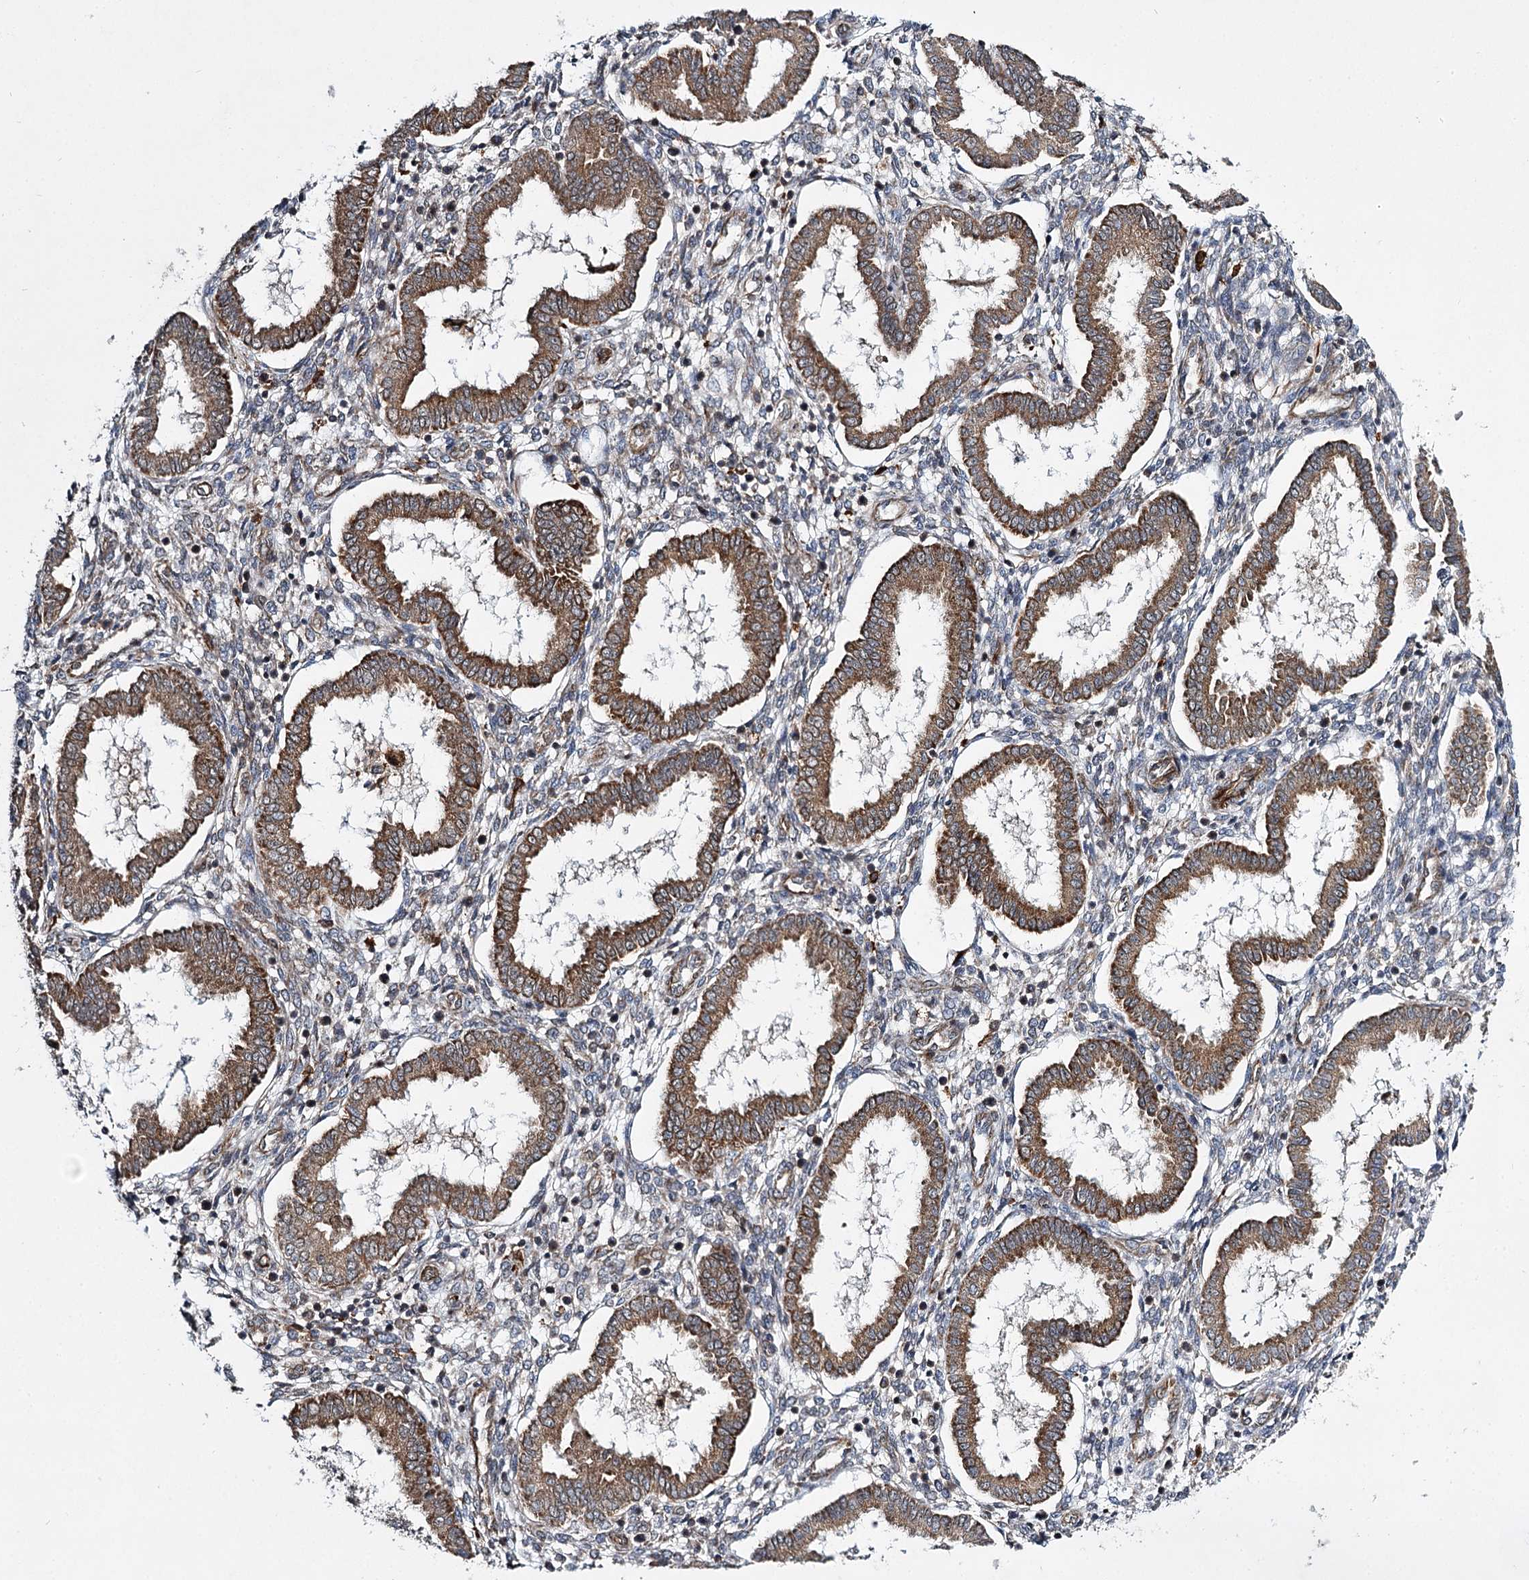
{"staining": {"intensity": "moderate", "quantity": "<25%", "location": "cytoplasmic/membranous"}, "tissue": "endometrium", "cell_type": "Cells in endometrial stroma", "image_type": "normal", "snomed": [{"axis": "morphology", "description": "Normal tissue, NOS"}, {"axis": "topography", "description": "Endometrium"}], "caption": "An image of human endometrium stained for a protein displays moderate cytoplasmic/membranous brown staining in cells in endometrial stroma.", "gene": "DPEP2", "patient": {"sex": "female", "age": 24}}